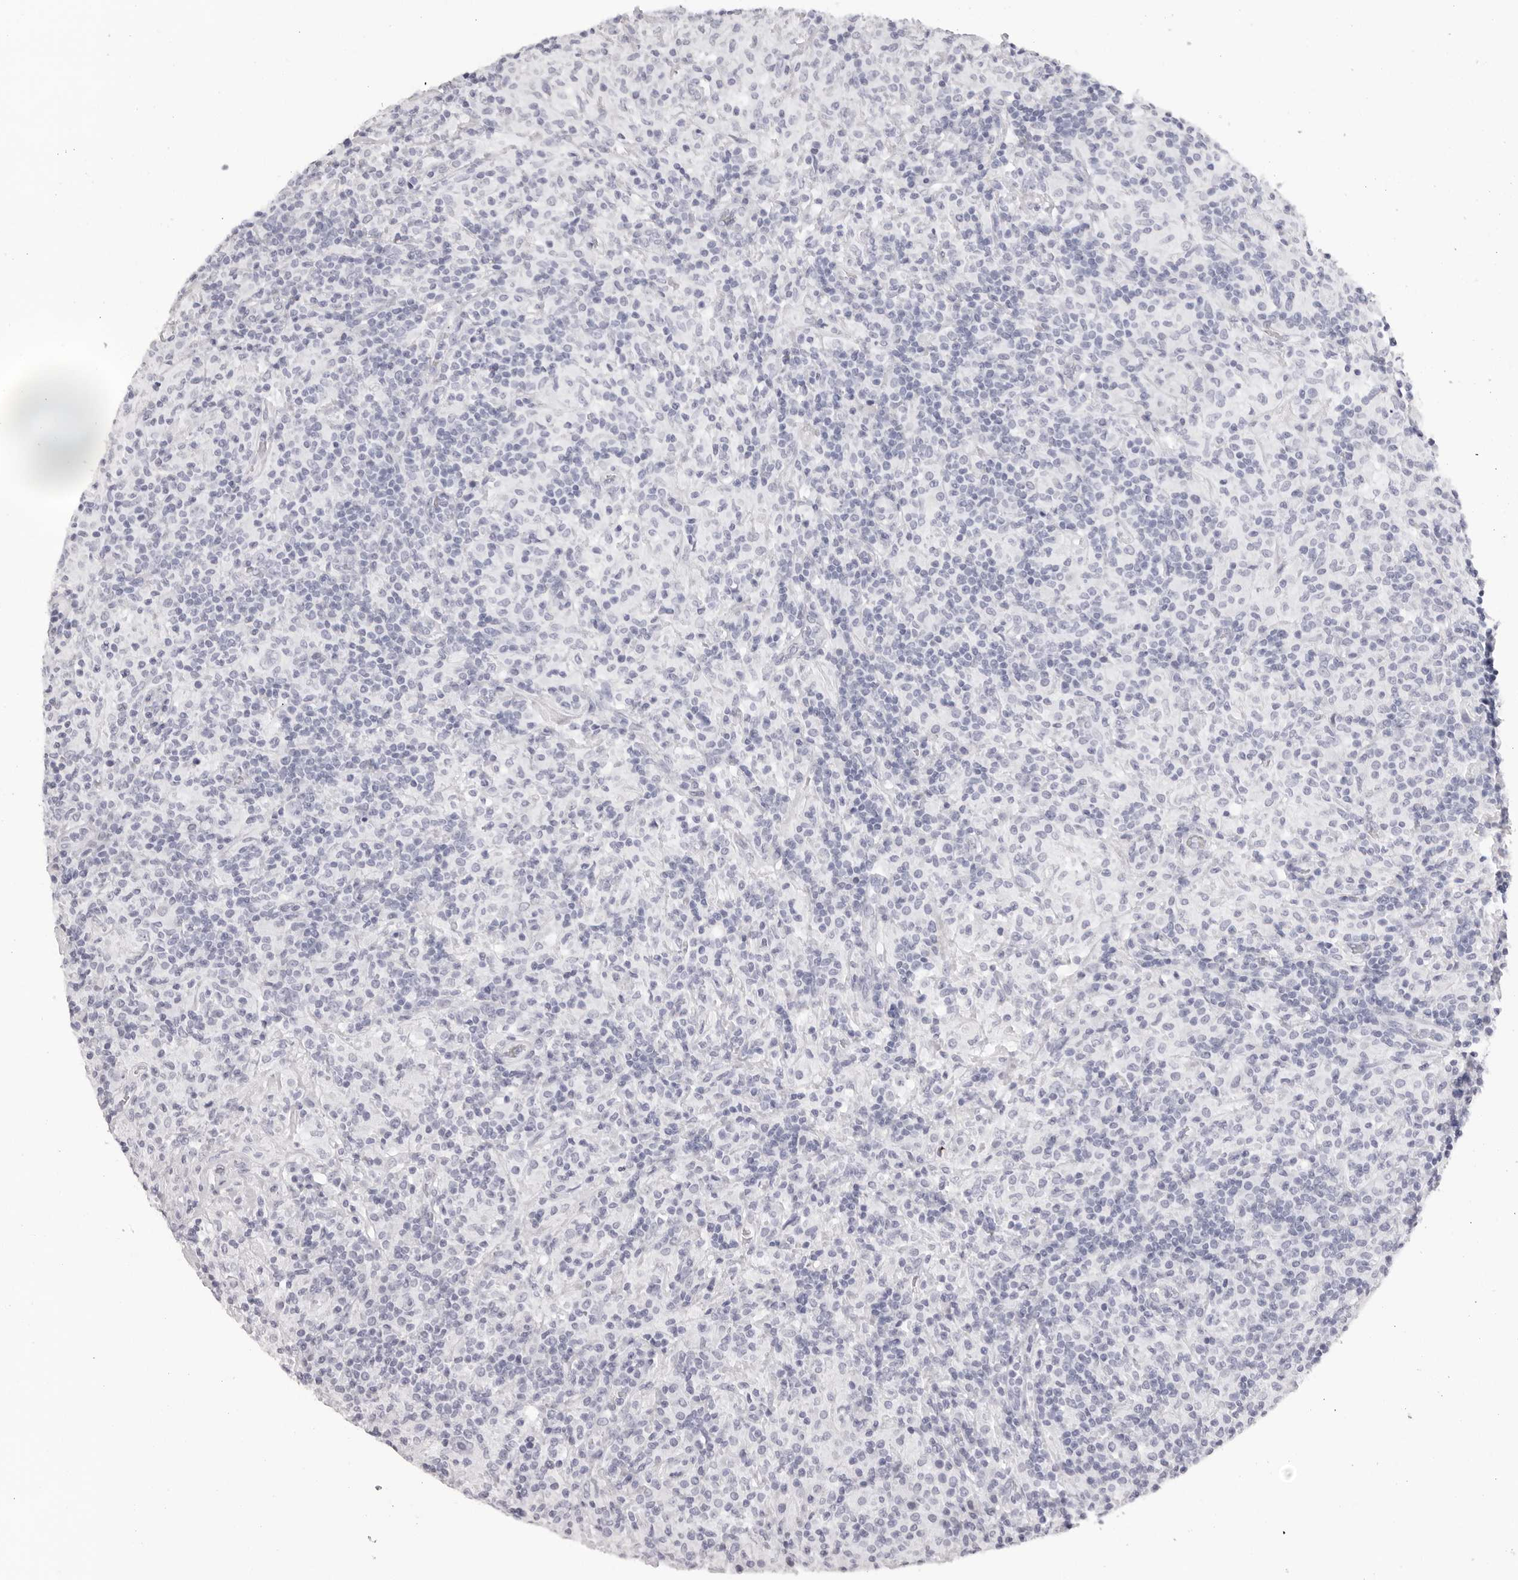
{"staining": {"intensity": "negative", "quantity": "none", "location": "none"}, "tissue": "lymphoma", "cell_type": "Tumor cells", "image_type": "cancer", "snomed": [{"axis": "morphology", "description": "Hodgkin's disease, NOS"}, {"axis": "topography", "description": "Lymph node"}], "caption": "Immunohistochemical staining of human Hodgkin's disease reveals no significant staining in tumor cells.", "gene": "RHO", "patient": {"sex": "male", "age": 70}}